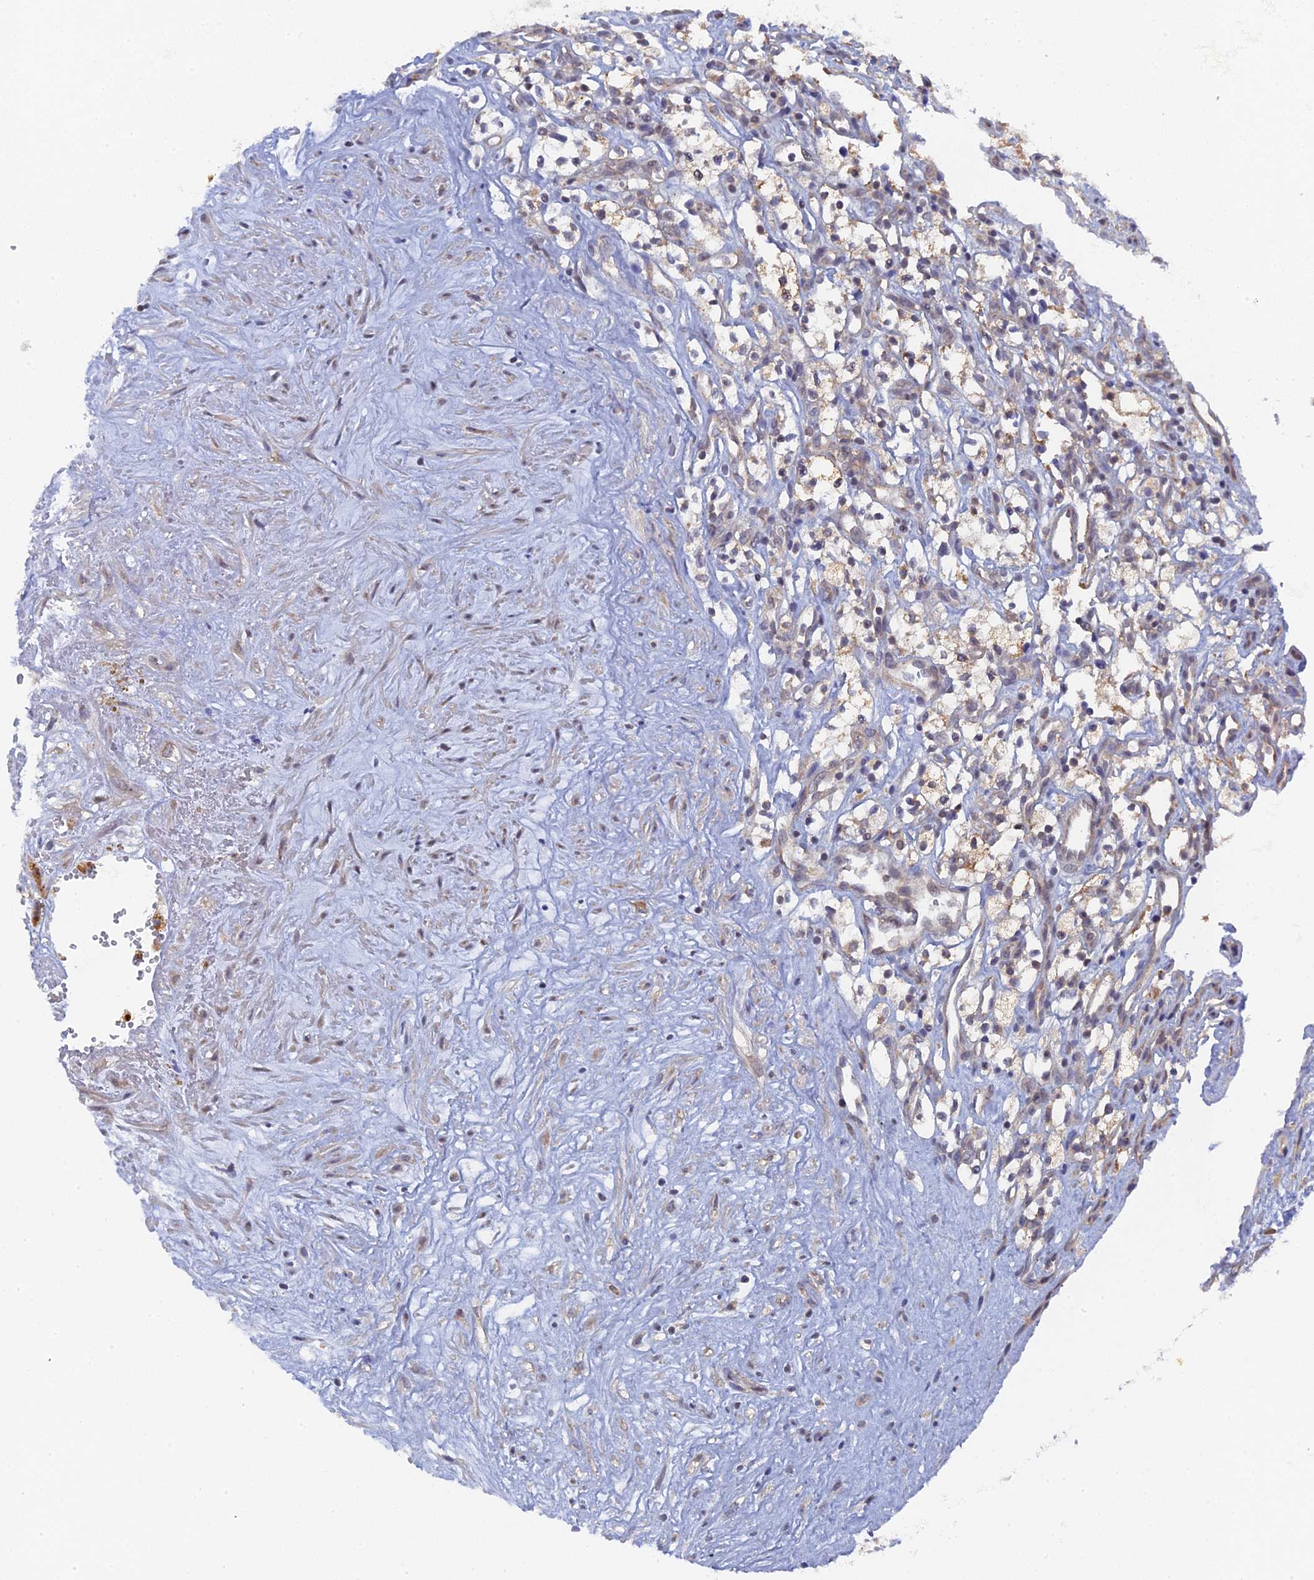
{"staining": {"intensity": "weak", "quantity": "<25%", "location": "cytoplasmic/membranous"}, "tissue": "renal cancer", "cell_type": "Tumor cells", "image_type": "cancer", "snomed": [{"axis": "morphology", "description": "Adenocarcinoma, NOS"}, {"axis": "topography", "description": "Kidney"}], "caption": "Immunohistochemistry (IHC) histopathology image of renal cancer stained for a protein (brown), which displays no expression in tumor cells. The staining is performed using DAB brown chromogen with nuclei counter-stained in using hematoxylin.", "gene": "MIGA2", "patient": {"sex": "male", "age": 59}}